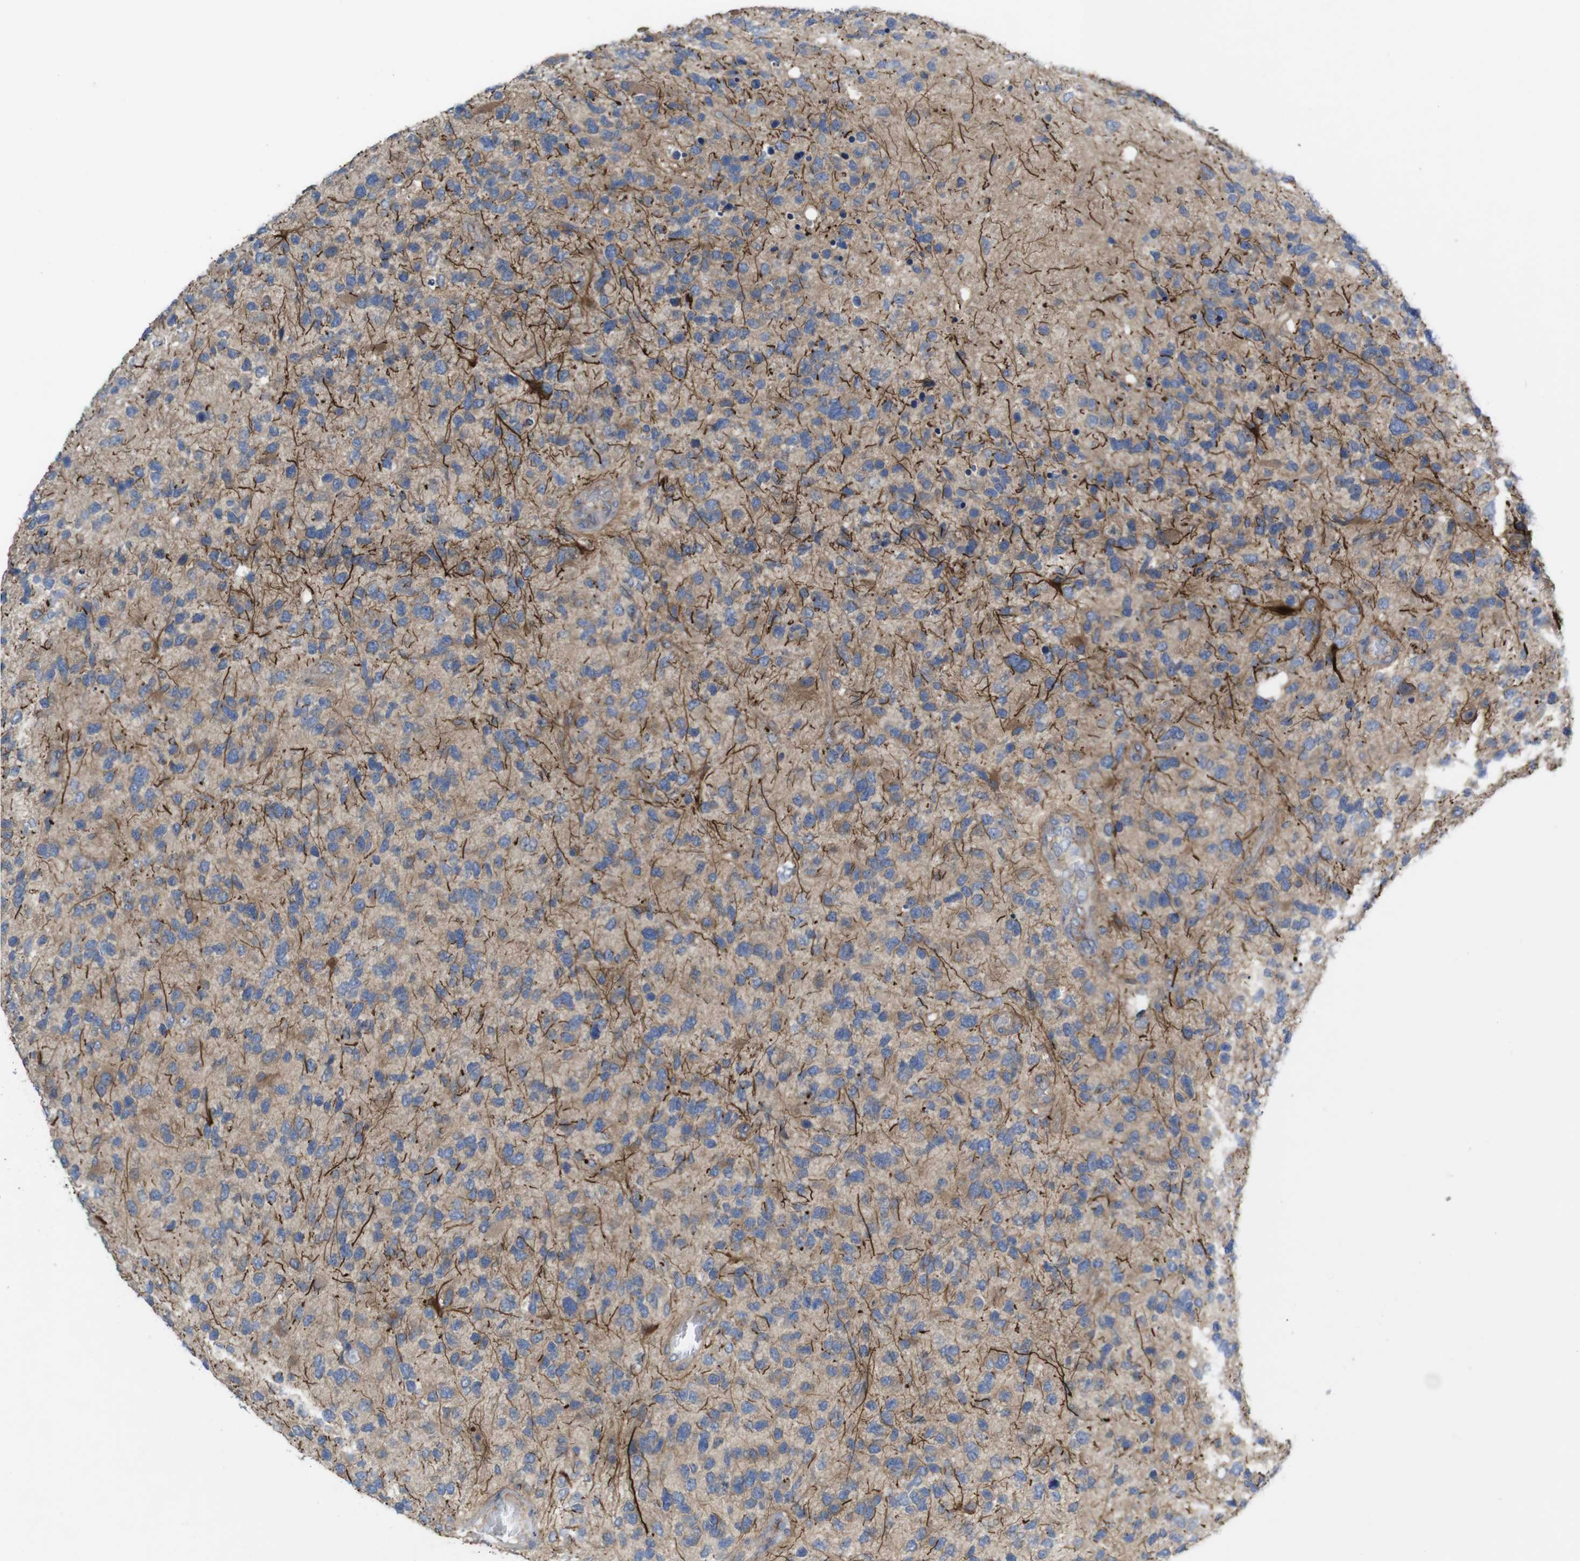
{"staining": {"intensity": "moderate", "quantity": "25%-75%", "location": "cytoplasmic/membranous"}, "tissue": "glioma", "cell_type": "Tumor cells", "image_type": "cancer", "snomed": [{"axis": "morphology", "description": "Glioma, malignant, High grade"}, {"axis": "topography", "description": "Brain"}], "caption": "Human high-grade glioma (malignant) stained with a protein marker reveals moderate staining in tumor cells.", "gene": "KIDINS220", "patient": {"sex": "female", "age": 58}}